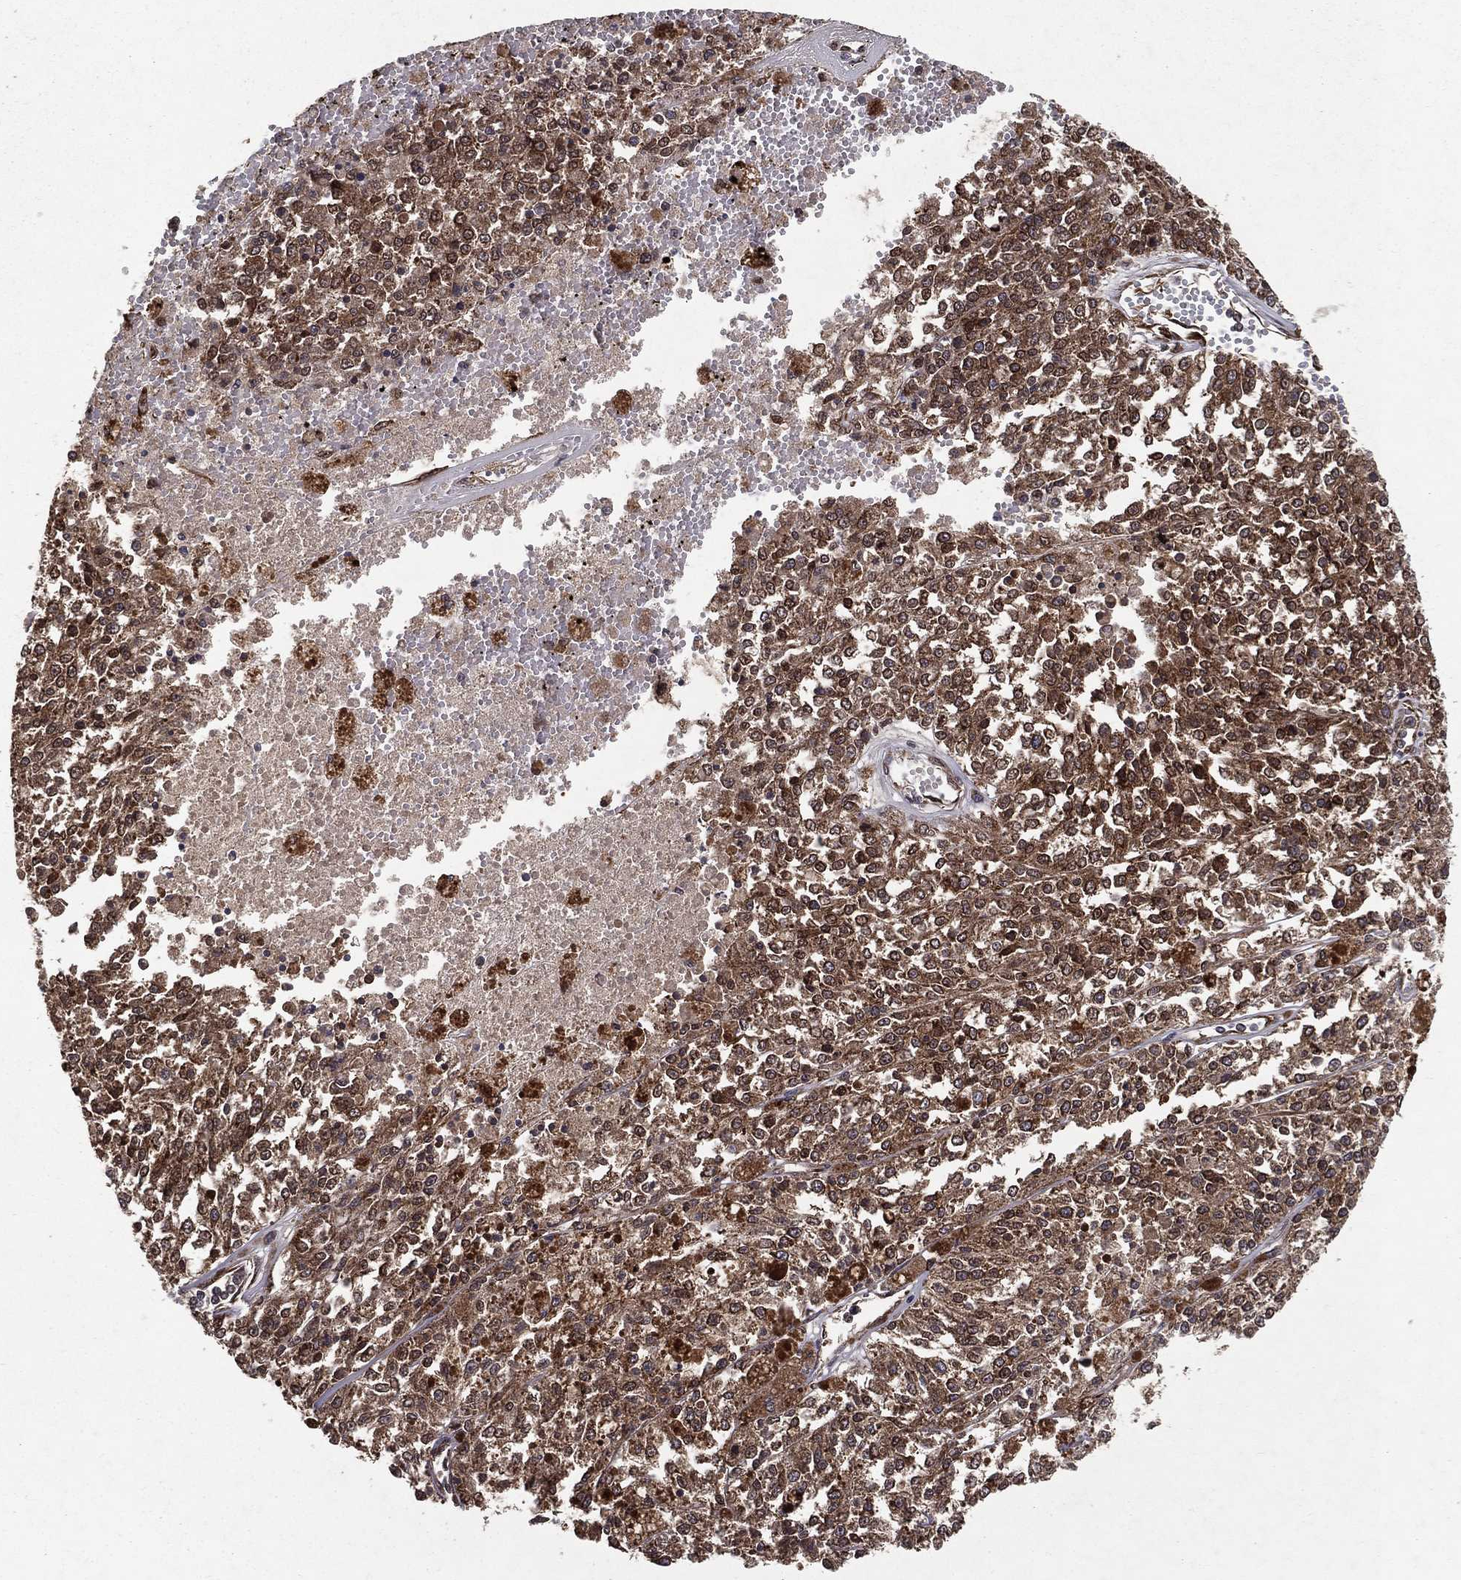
{"staining": {"intensity": "moderate", "quantity": ">75%", "location": "cytoplasmic/membranous"}, "tissue": "melanoma", "cell_type": "Tumor cells", "image_type": "cancer", "snomed": [{"axis": "morphology", "description": "Malignant melanoma, Metastatic site"}, {"axis": "topography", "description": "Lymph node"}], "caption": "Human melanoma stained with a brown dye shows moderate cytoplasmic/membranous positive positivity in about >75% of tumor cells.", "gene": "CERS2", "patient": {"sex": "female", "age": 64}}